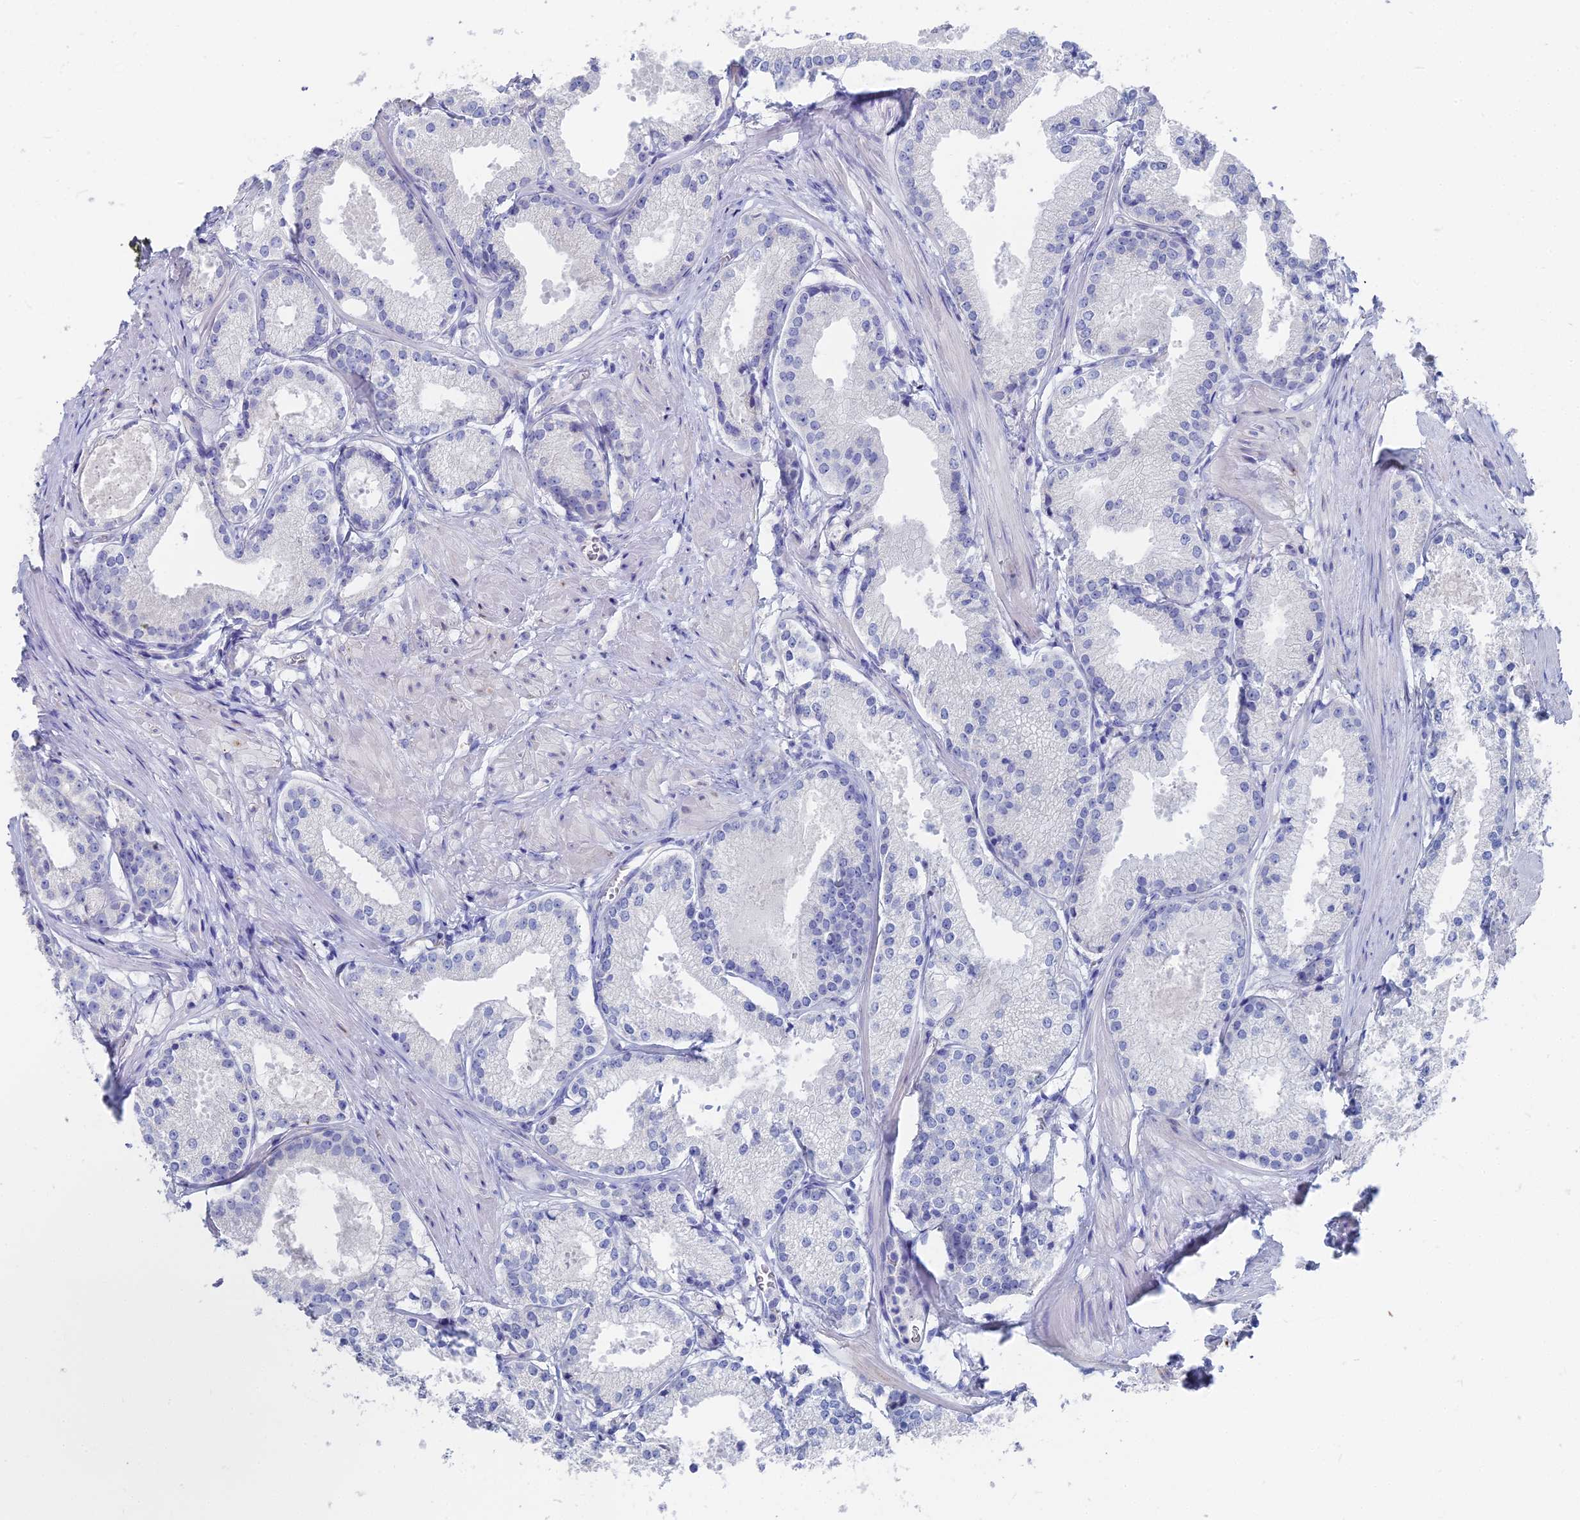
{"staining": {"intensity": "negative", "quantity": "none", "location": "none"}, "tissue": "prostate cancer", "cell_type": "Tumor cells", "image_type": "cancer", "snomed": [{"axis": "morphology", "description": "Adenocarcinoma, Low grade"}, {"axis": "topography", "description": "Prostate"}], "caption": "There is no significant expression in tumor cells of prostate adenocarcinoma (low-grade). (Brightfield microscopy of DAB (3,3'-diaminobenzidine) immunohistochemistry (IHC) at high magnification).", "gene": "TNNT3", "patient": {"sex": "male", "age": 57}}